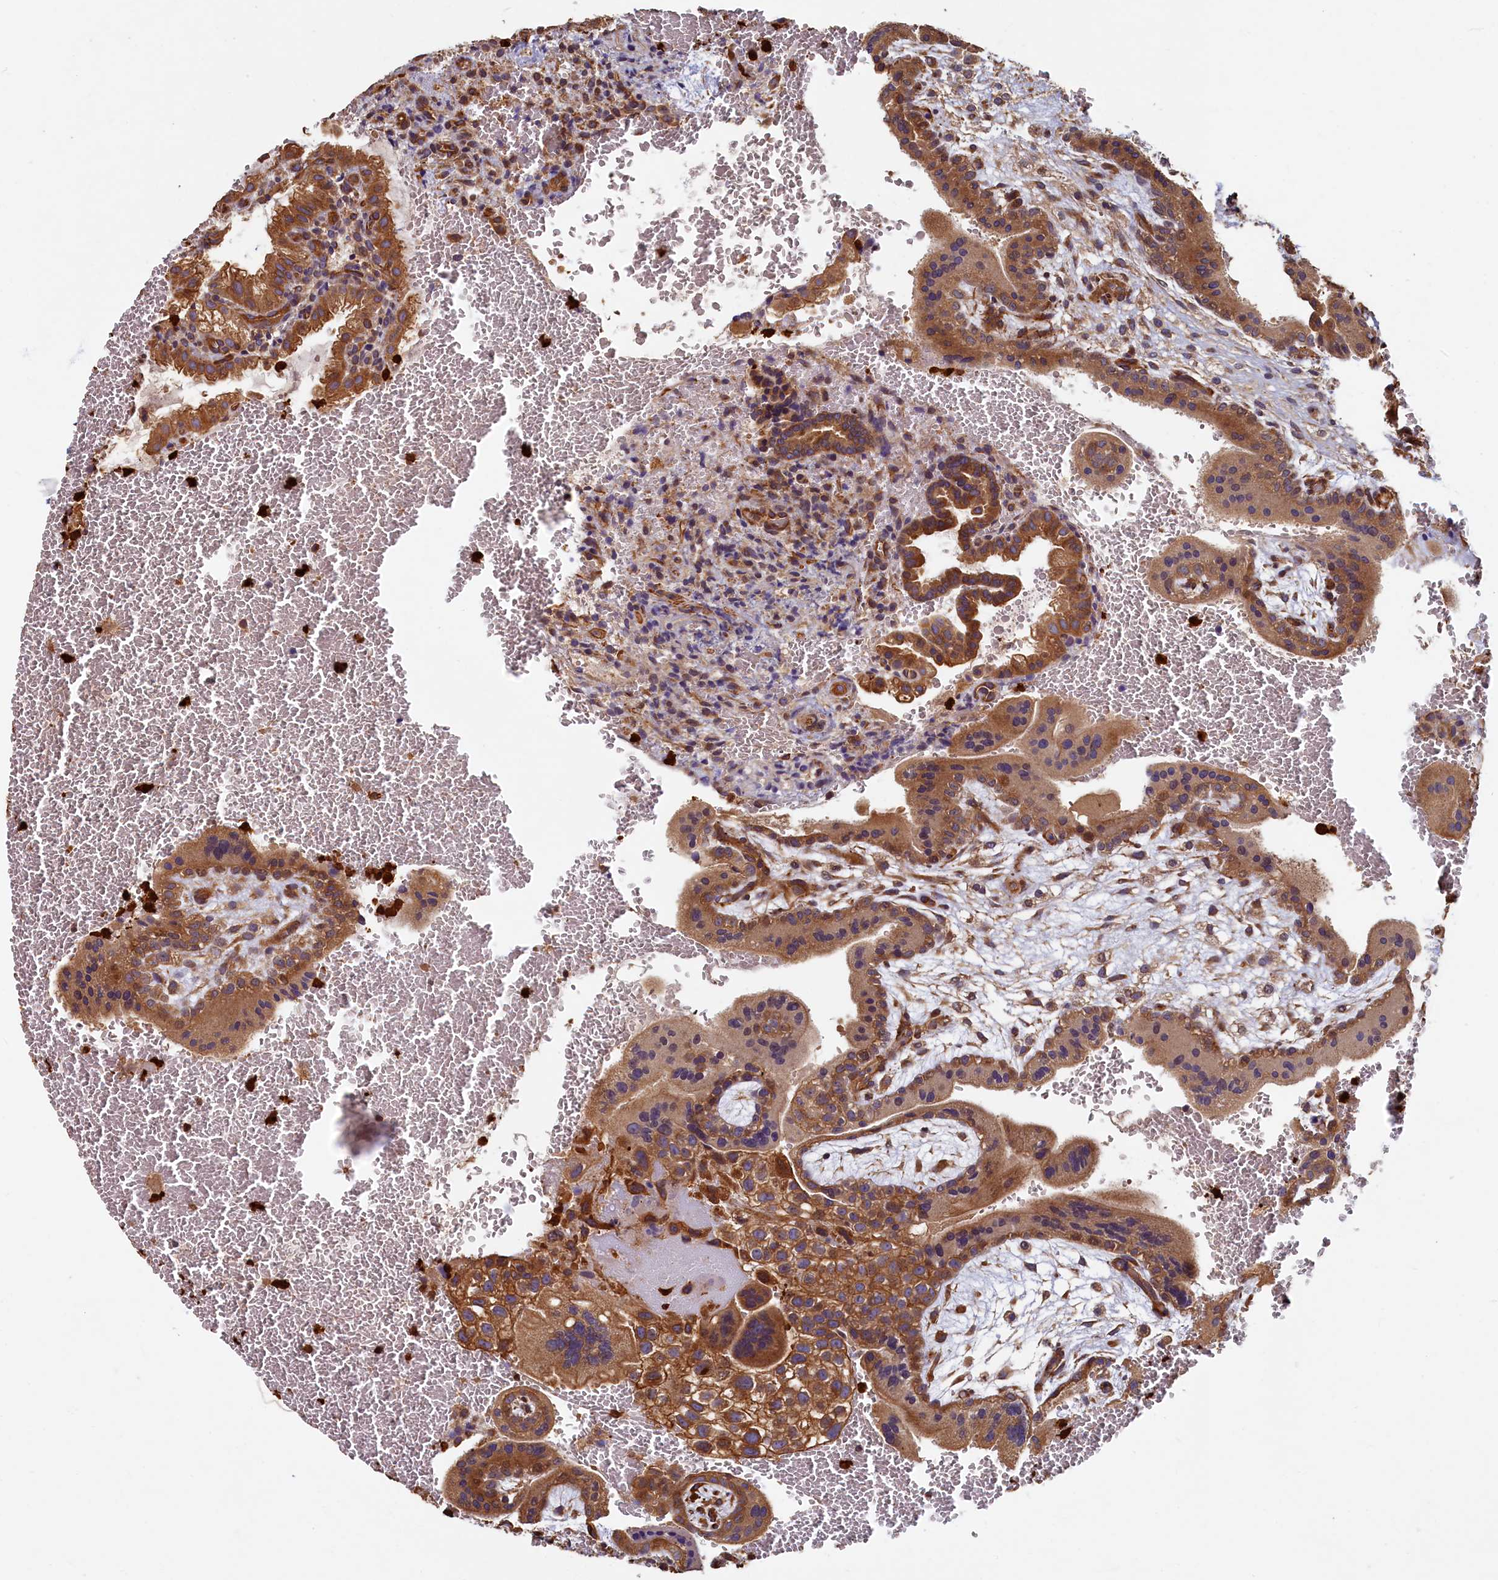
{"staining": {"intensity": "moderate", "quantity": ">75%", "location": "cytoplasmic/membranous"}, "tissue": "placenta", "cell_type": "Trophoblastic cells", "image_type": "normal", "snomed": [{"axis": "morphology", "description": "Normal tissue, NOS"}, {"axis": "topography", "description": "Placenta"}], "caption": "Moderate cytoplasmic/membranous protein expression is seen in approximately >75% of trophoblastic cells in placenta. (DAB IHC, brown staining for protein, blue staining for nuclei).", "gene": "CCDC102B", "patient": {"sex": "female", "age": 35}}